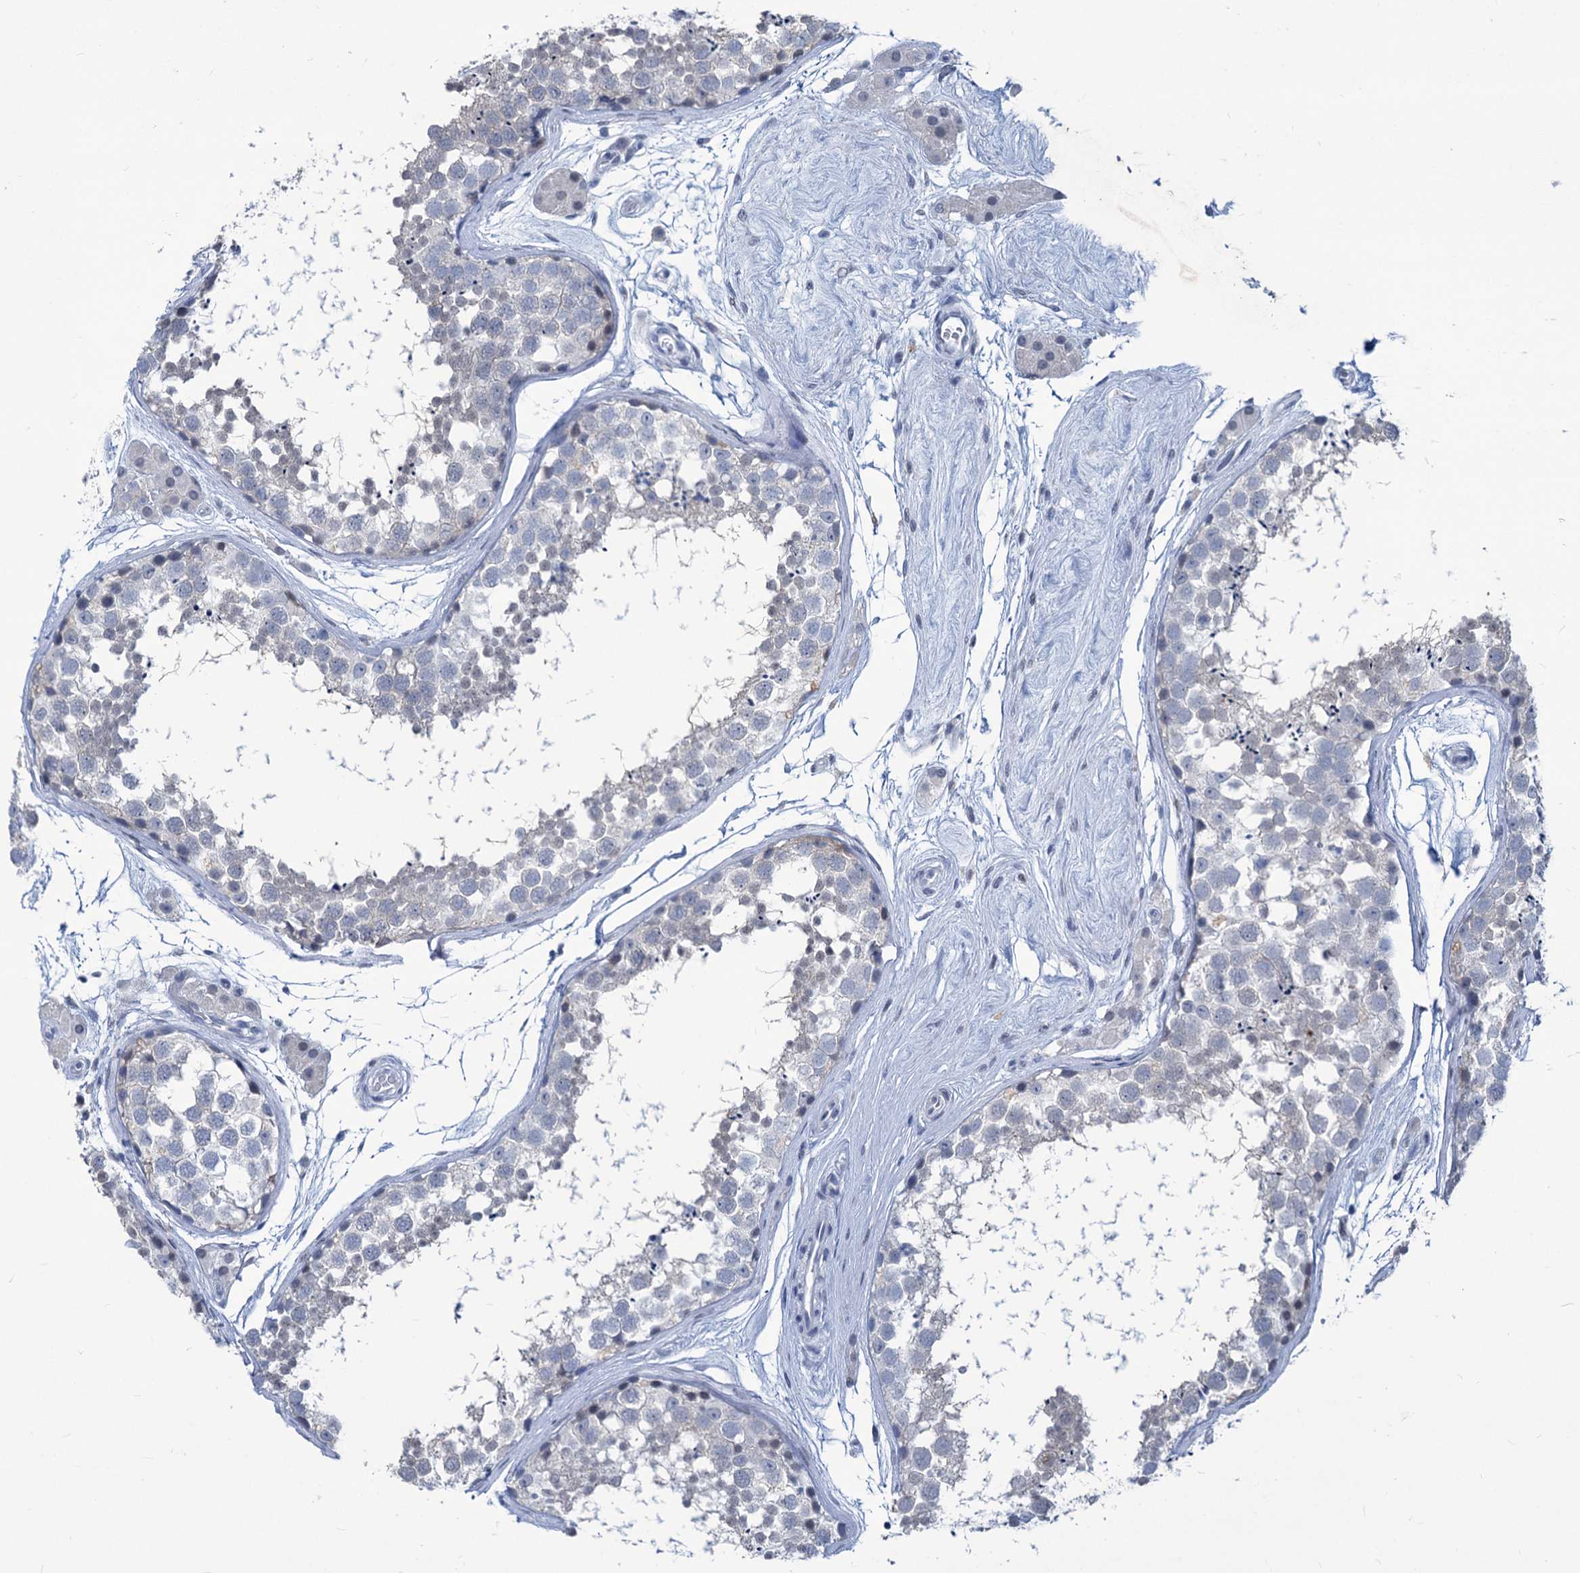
{"staining": {"intensity": "negative", "quantity": "none", "location": "none"}, "tissue": "testis", "cell_type": "Cells in seminiferous ducts", "image_type": "normal", "snomed": [{"axis": "morphology", "description": "Normal tissue, NOS"}, {"axis": "topography", "description": "Testis"}], "caption": "The image shows no significant positivity in cells in seminiferous ducts of testis. (Immunohistochemistry (ihc), brightfield microscopy, high magnification).", "gene": "NEU3", "patient": {"sex": "male", "age": 56}}